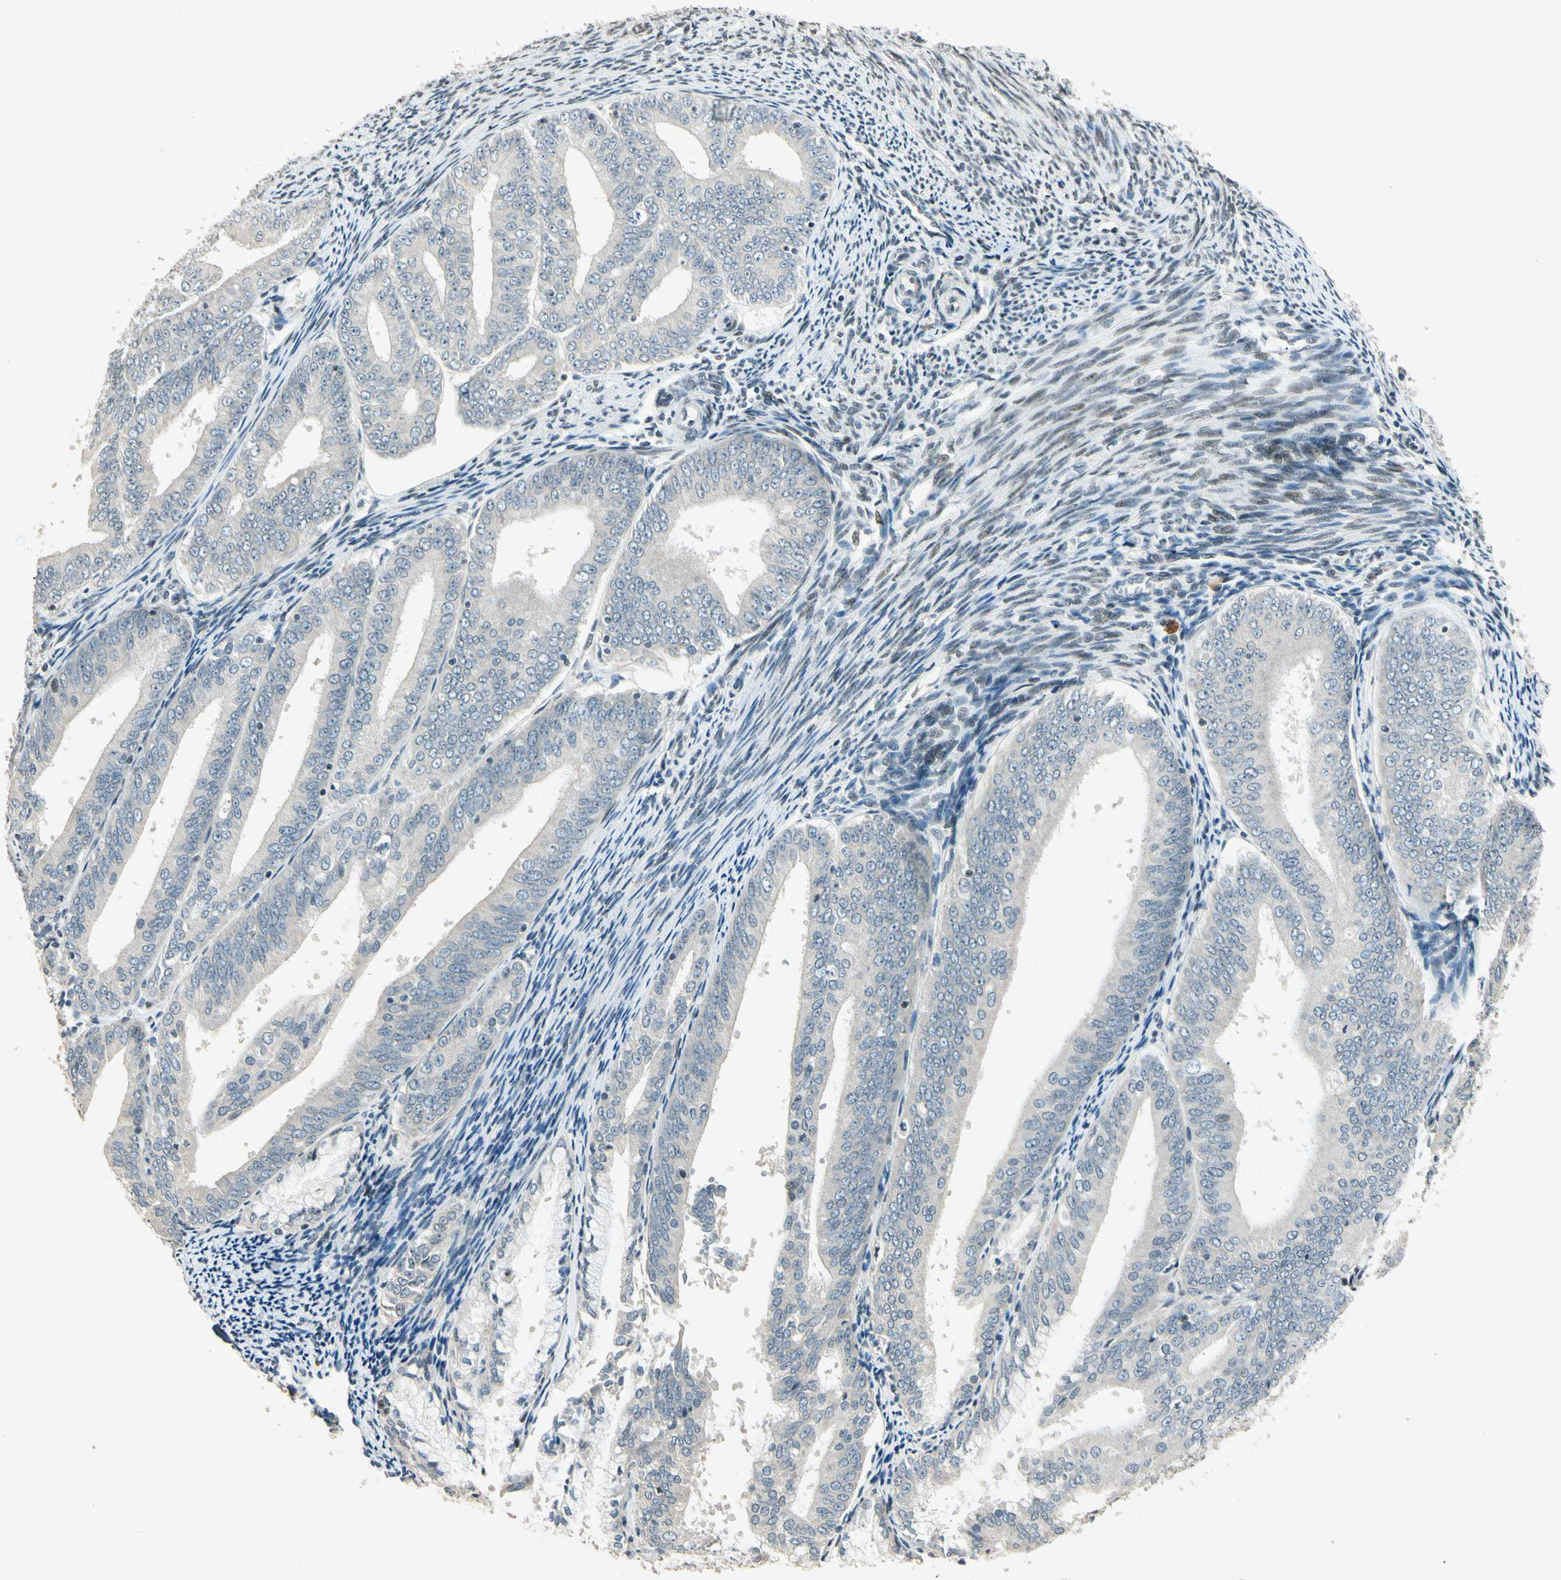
{"staining": {"intensity": "negative", "quantity": "none", "location": "none"}, "tissue": "endometrial cancer", "cell_type": "Tumor cells", "image_type": "cancer", "snomed": [{"axis": "morphology", "description": "Adenocarcinoma, NOS"}, {"axis": "topography", "description": "Endometrium"}], "caption": "Protein analysis of adenocarcinoma (endometrial) reveals no significant staining in tumor cells. Brightfield microscopy of immunohistochemistry stained with DAB (3,3'-diaminobenzidine) (brown) and hematoxylin (blue), captured at high magnification.", "gene": "ZBTB4", "patient": {"sex": "female", "age": 63}}